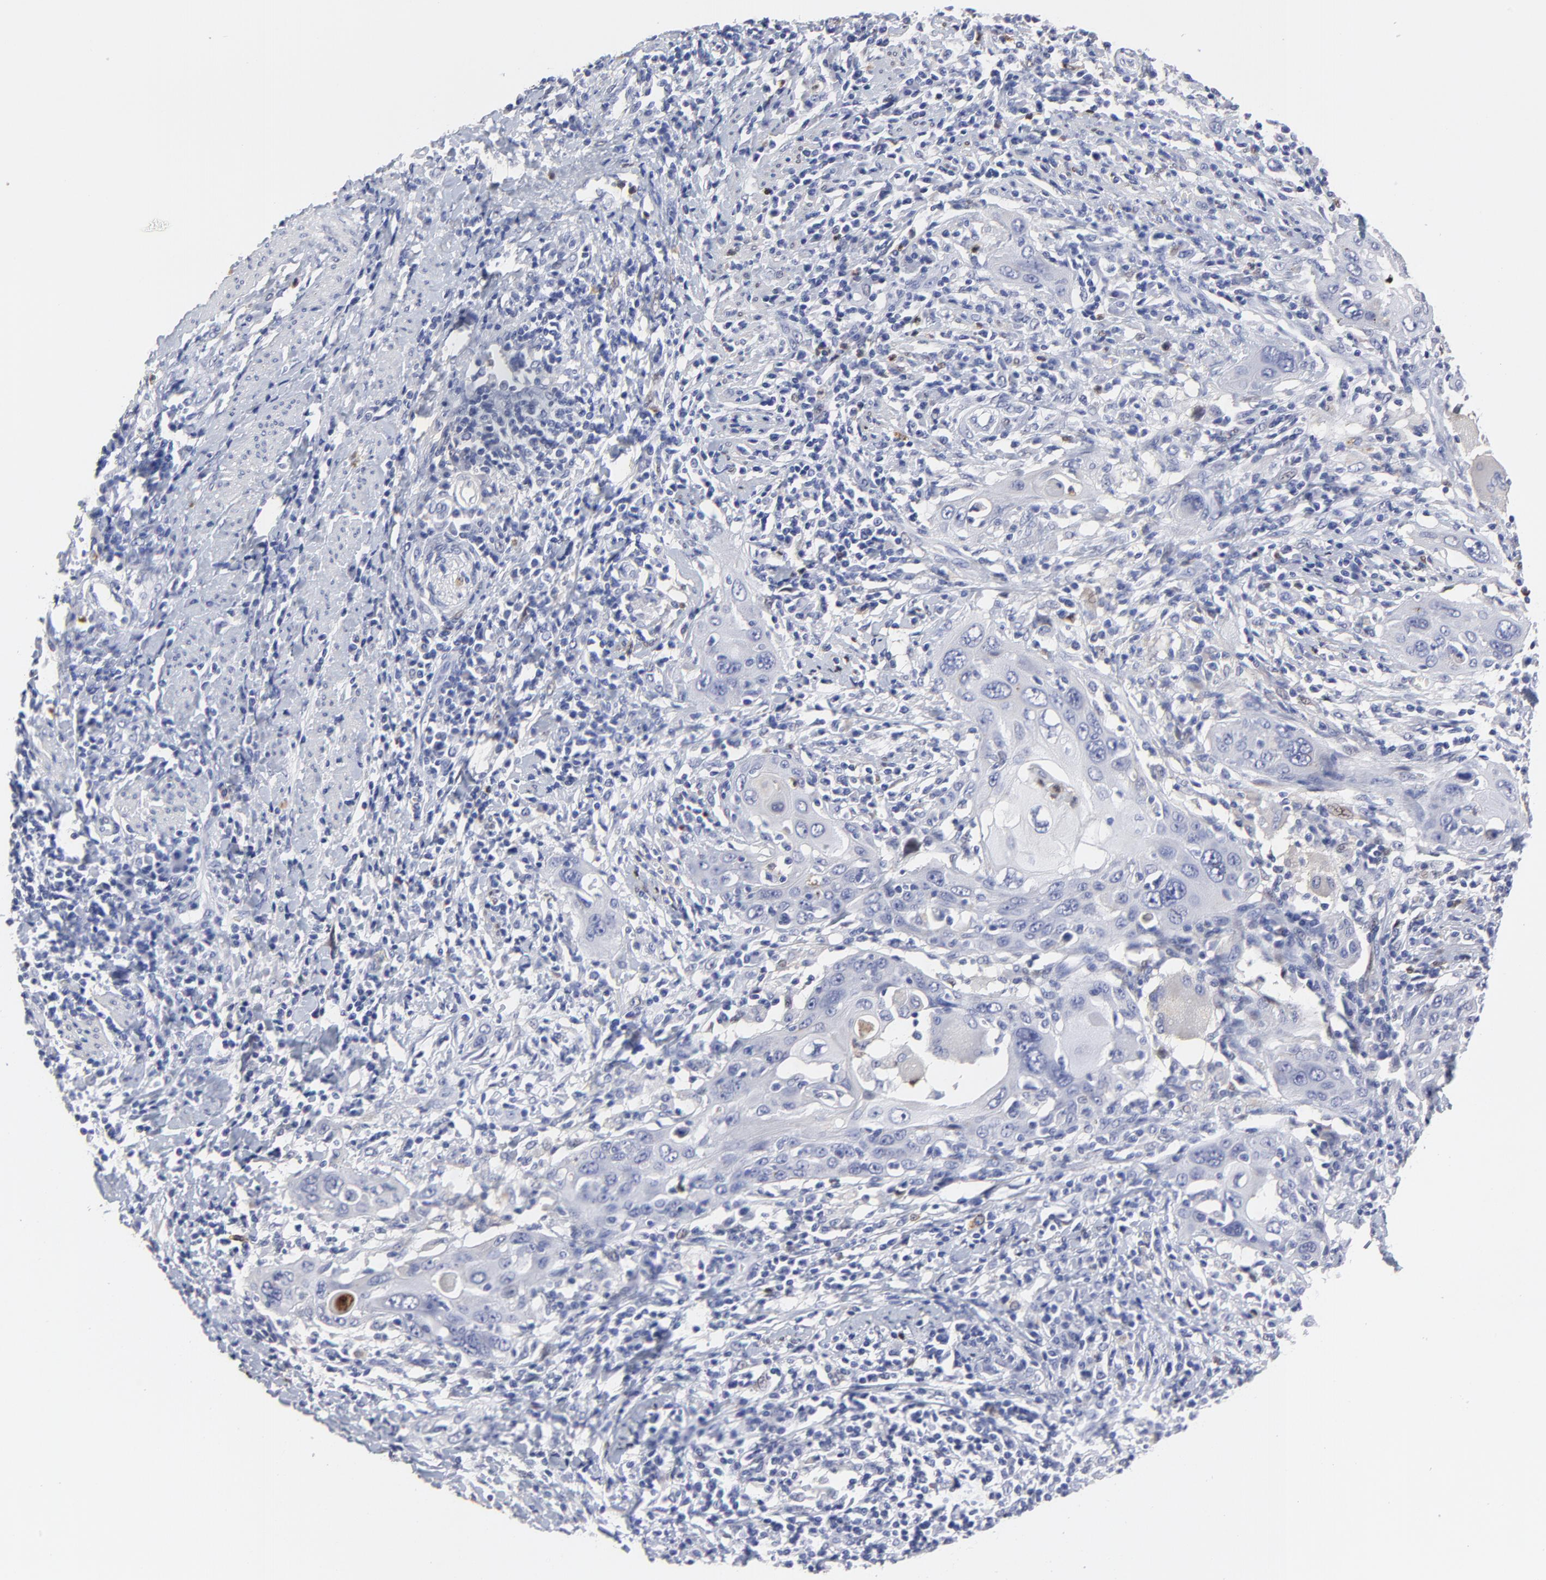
{"staining": {"intensity": "negative", "quantity": "none", "location": "none"}, "tissue": "cervical cancer", "cell_type": "Tumor cells", "image_type": "cancer", "snomed": [{"axis": "morphology", "description": "Squamous cell carcinoma, NOS"}, {"axis": "topography", "description": "Cervix"}], "caption": "An IHC image of squamous cell carcinoma (cervical) is shown. There is no staining in tumor cells of squamous cell carcinoma (cervical). (Stains: DAB (3,3'-diaminobenzidine) IHC with hematoxylin counter stain, Microscopy: brightfield microscopy at high magnification).", "gene": "SMARCA1", "patient": {"sex": "female", "age": 54}}